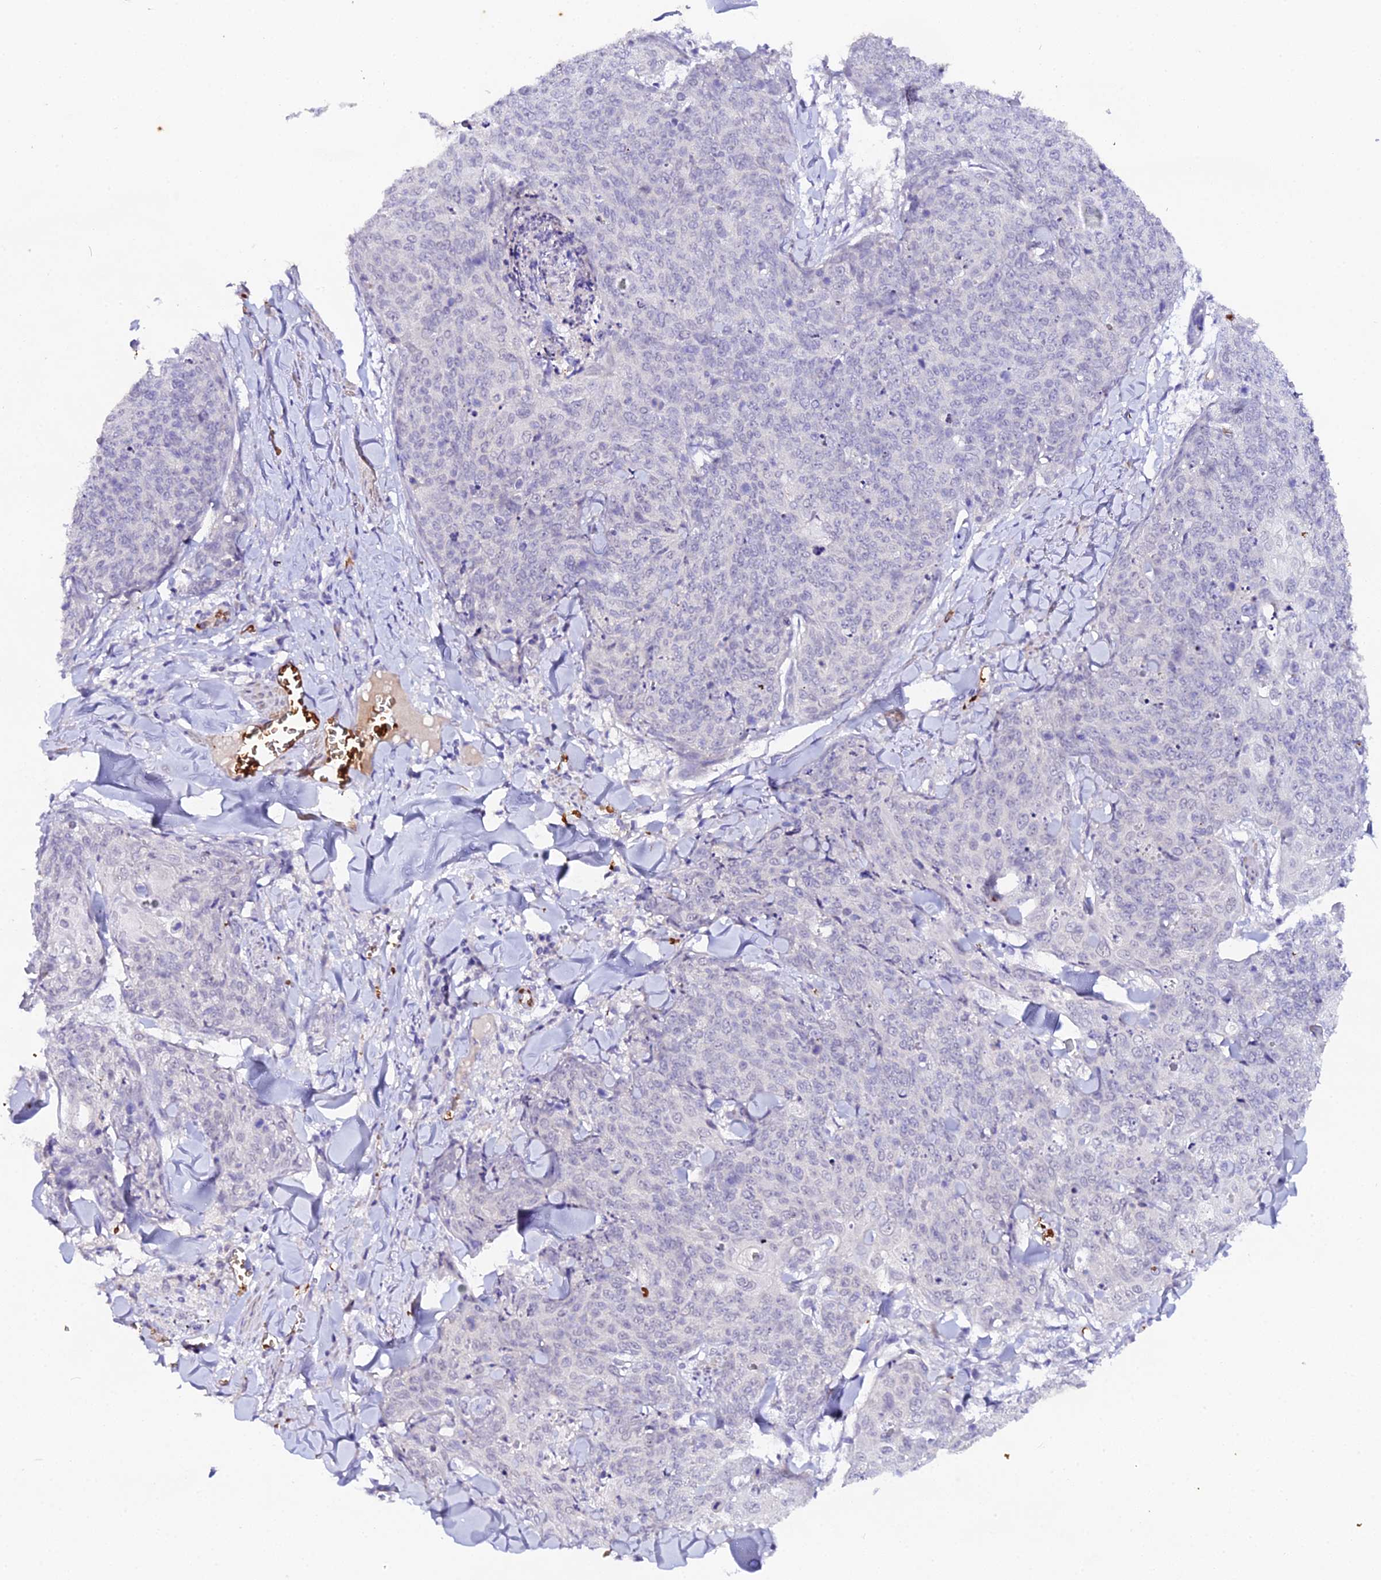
{"staining": {"intensity": "negative", "quantity": "none", "location": "none"}, "tissue": "skin cancer", "cell_type": "Tumor cells", "image_type": "cancer", "snomed": [{"axis": "morphology", "description": "Squamous cell carcinoma, NOS"}, {"axis": "topography", "description": "Skin"}, {"axis": "topography", "description": "Vulva"}], "caption": "High magnification brightfield microscopy of skin squamous cell carcinoma stained with DAB (brown) and counterstained with hematoxylin (blue): tumor cells show no significant expression.", "gene": "CFAP45", "patient": {"sex": "female", "age": 85}}